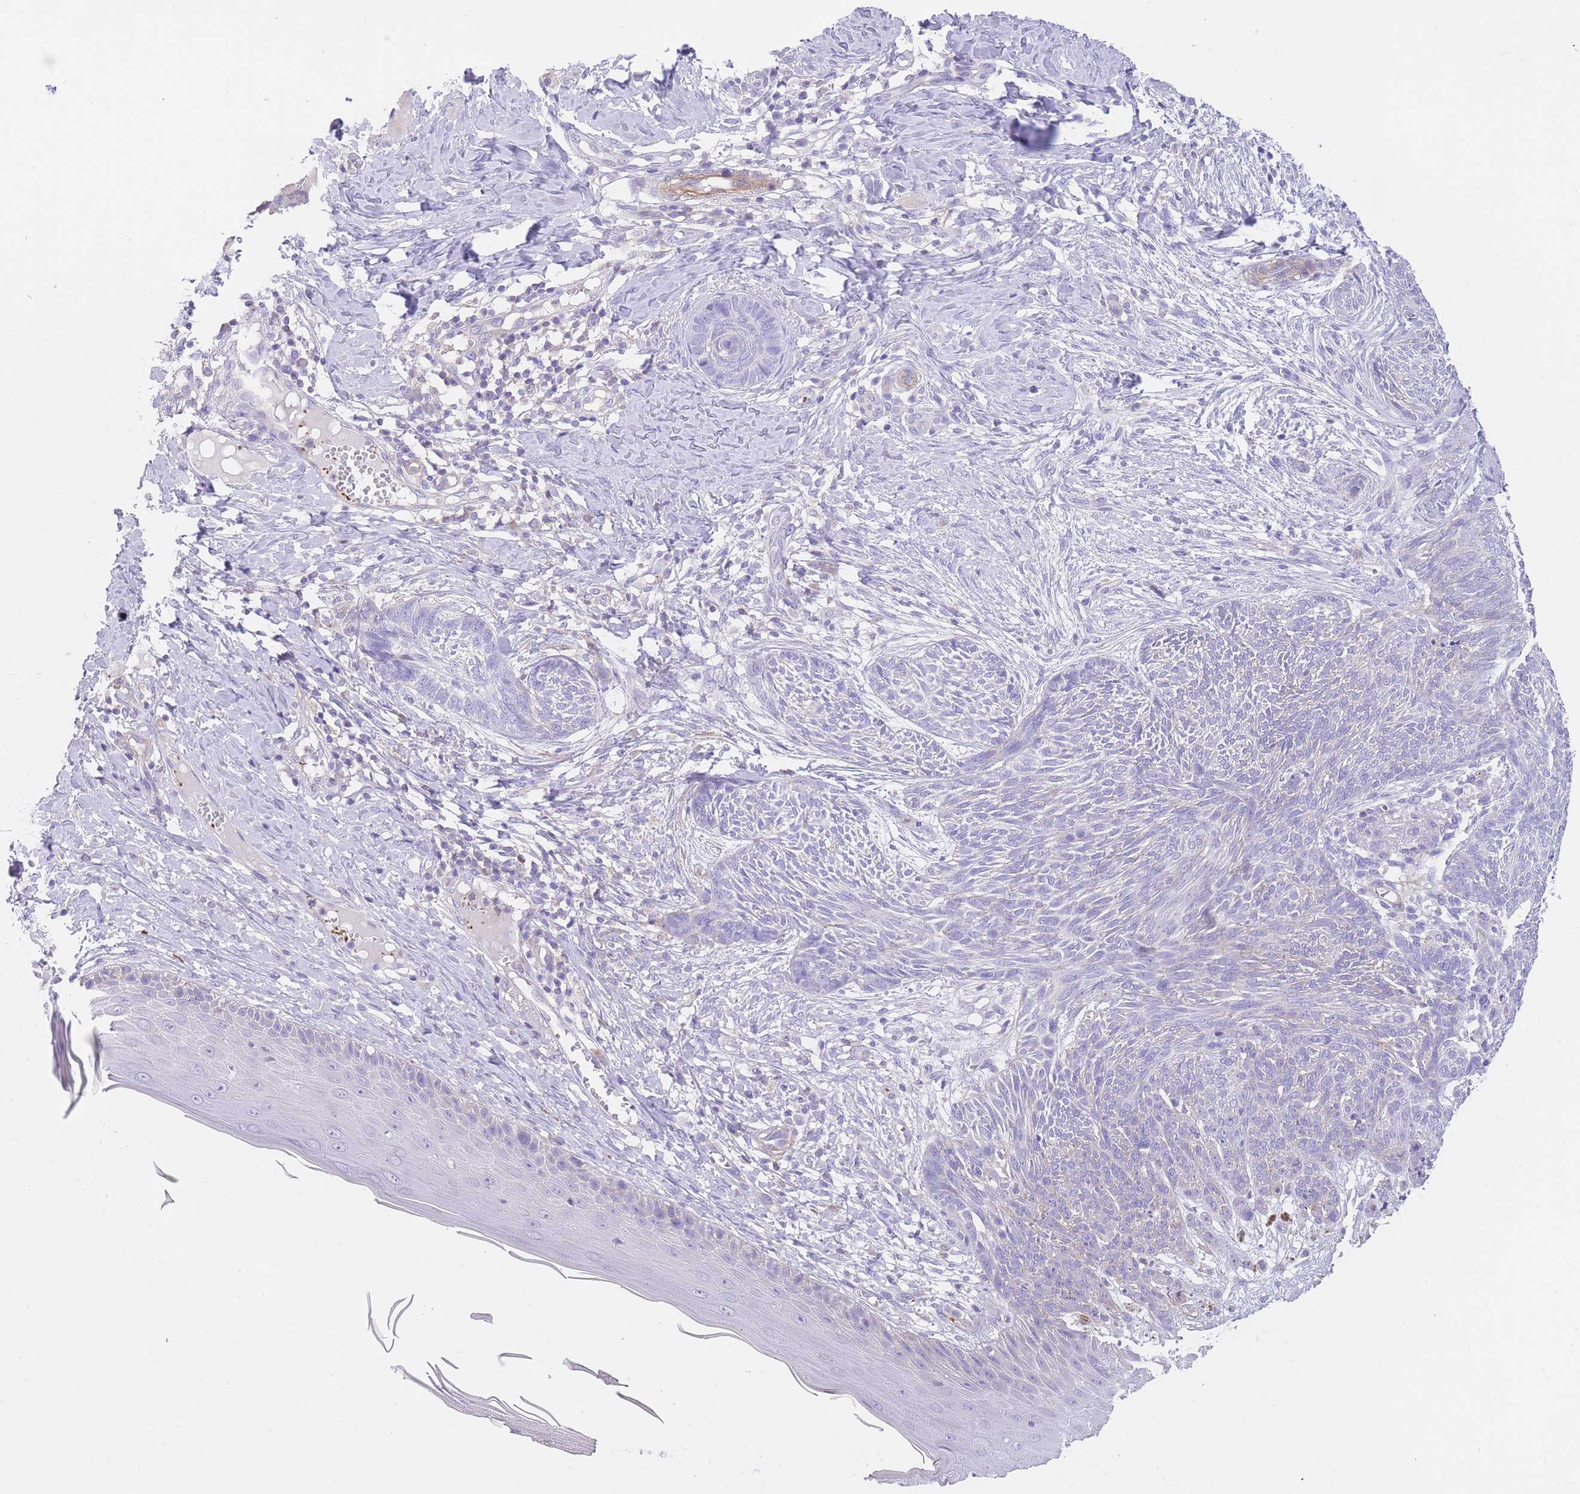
{"staining": {"intensity": "negative", "quantity": "none", "location": "none"}, "tissue": "skin cancer", "cell_type": "Tumor cells", "image_type": "cancer", "snomed": [{"axis": "morphology", "description": "Basal cell carcinoma"}, {"axis": "topography", "description": "Skin"}], "caption": "Immunohistochemical staining of basal cell carcinoma (skin) reveals no significant positivity in tumor cells.", "gene": "LDB3", "patient": {"sex": "male", "age": 73}}